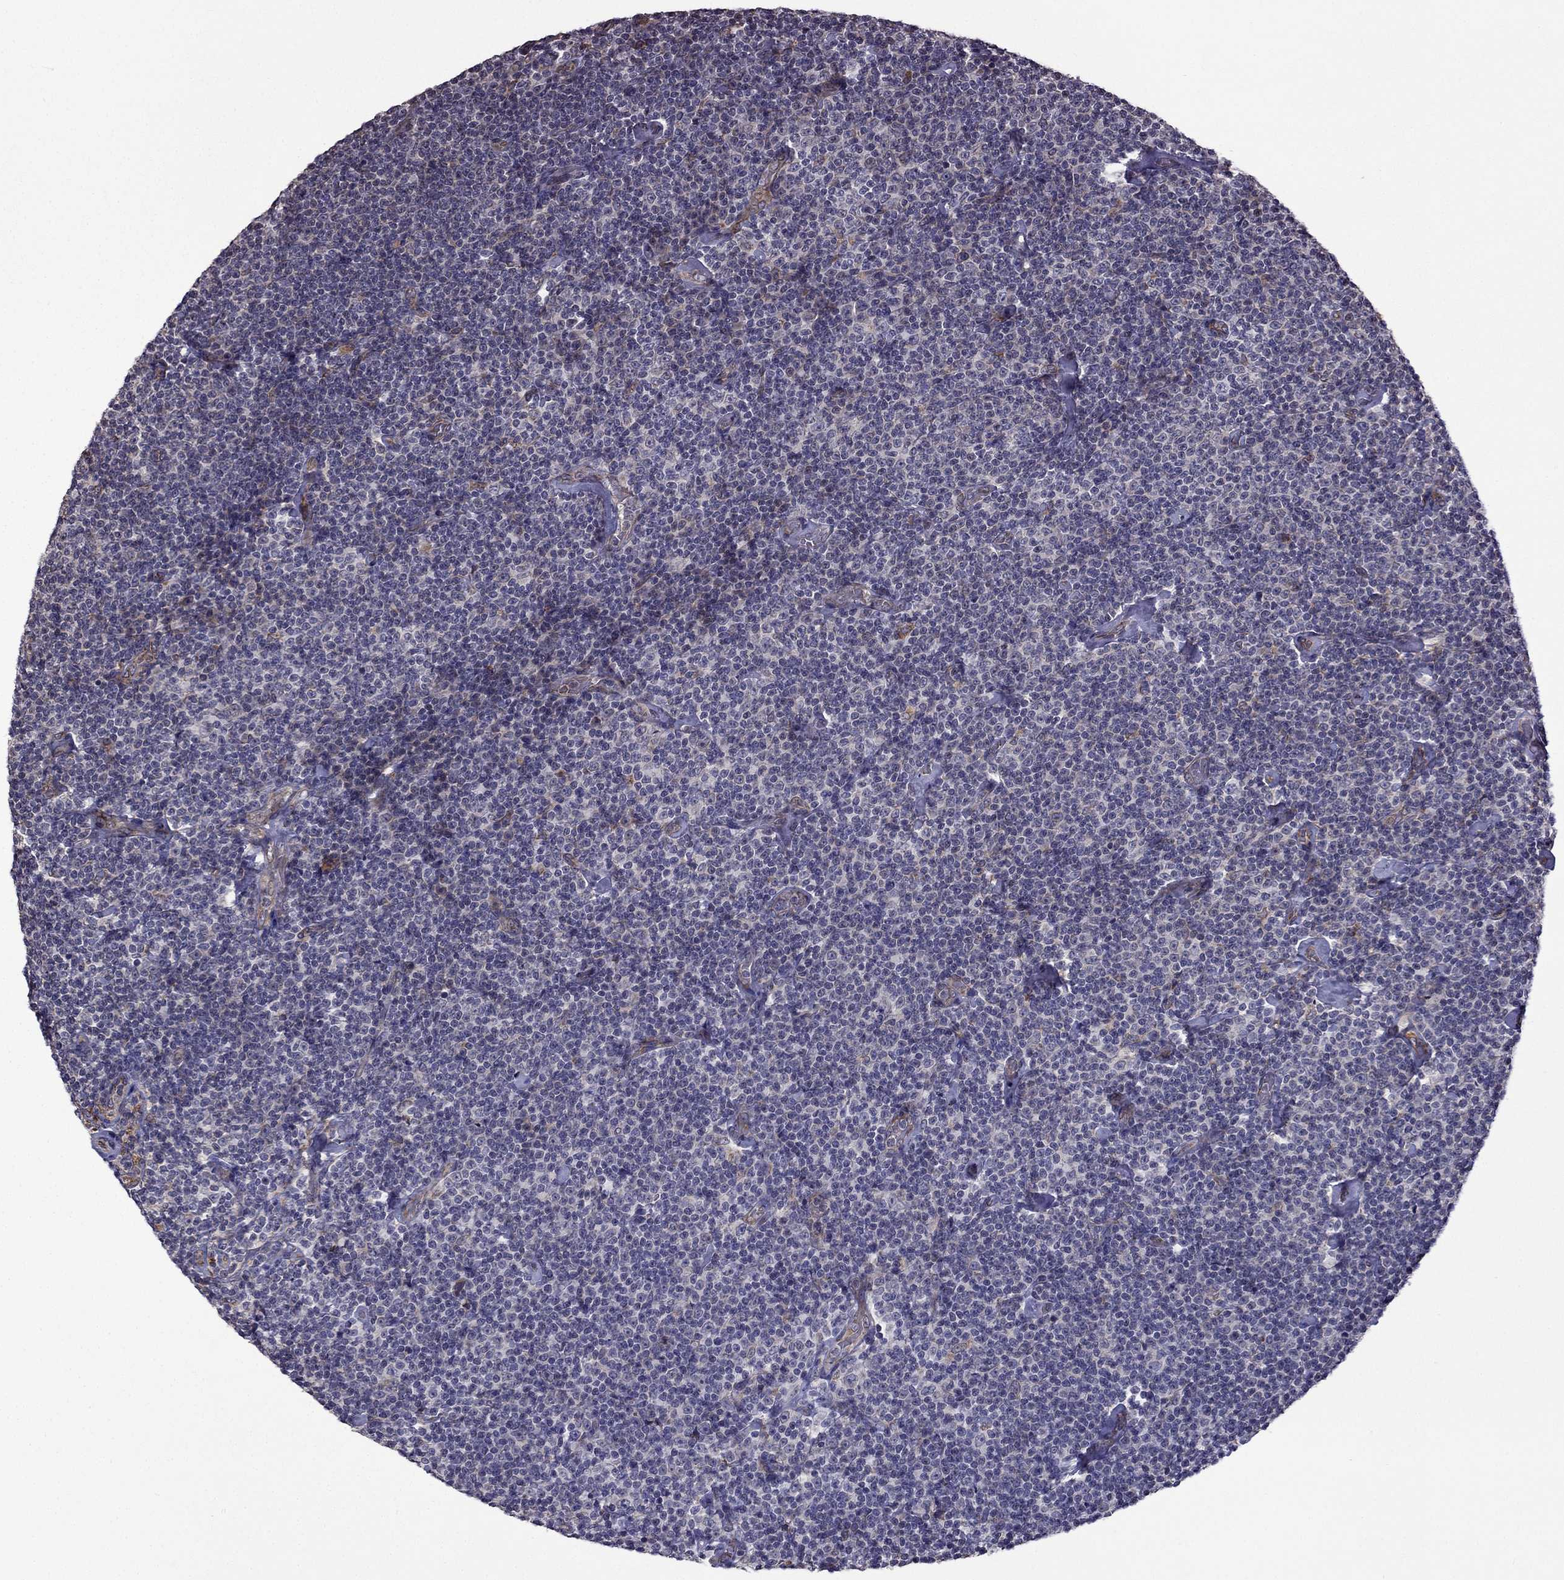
{"staining": {"intensity": "negative", "quantity": "none", "location": "none"}, "tissue": "lymphoma", "cell_type": "Tumor cells", "image_type": "cancer", "snomed": [{"axis": "morphology", "description": "Malignant lymphoma, non-Hodgkin's type, Low grade"}, {"axis": "topography", "description": "Lymph node"}], "caption": "Immunohistochemical staining of human low-grade malignant lymphoma, non-Hodgkin's type demonstrates no significant staining in tumor cells.", "gene": "IKBIP", "patient": {"sex": "male", "age": 81}}